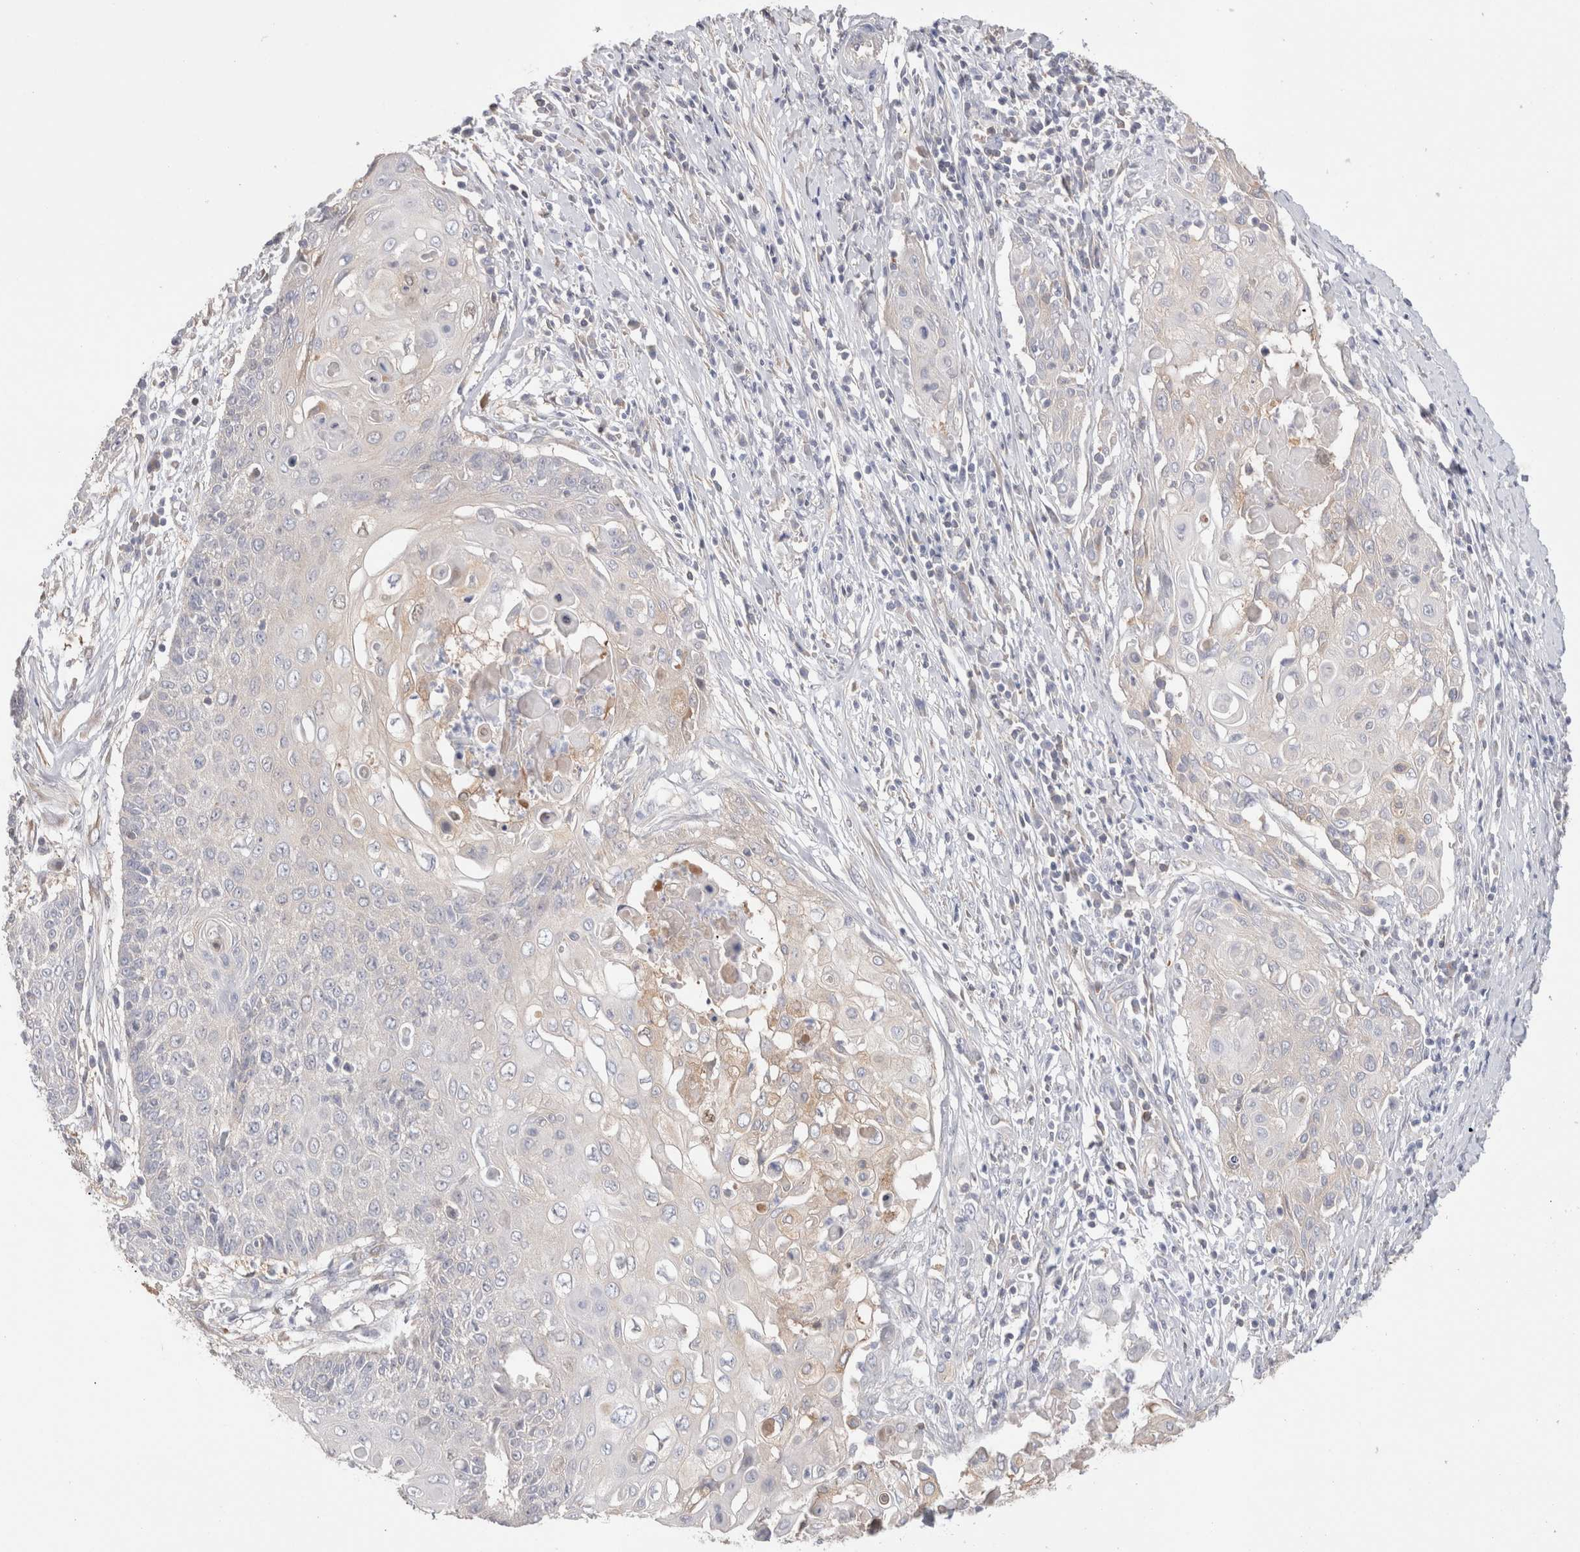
{"staining": {"intensity": "negative", "quantity": "none", "location": "none"}, "tissue": "cervical cancer", "cell_type": "Tumor cells", "image_type": "cancer", "snomed": [{"axis": "morphology", "description": "Squamous cell carcinoma, NOS"}, {"axis": "topography", "description": "Cervix"}], "caption": "DAB (3,3'-diaminobenzidine) immunohistochemical staining of human squamous cell carcinoma (cervical) demonstrates no significant staining in tumor cells.", "gene": "CAPN2", "patient": {"sex": "female", "age": 39}}